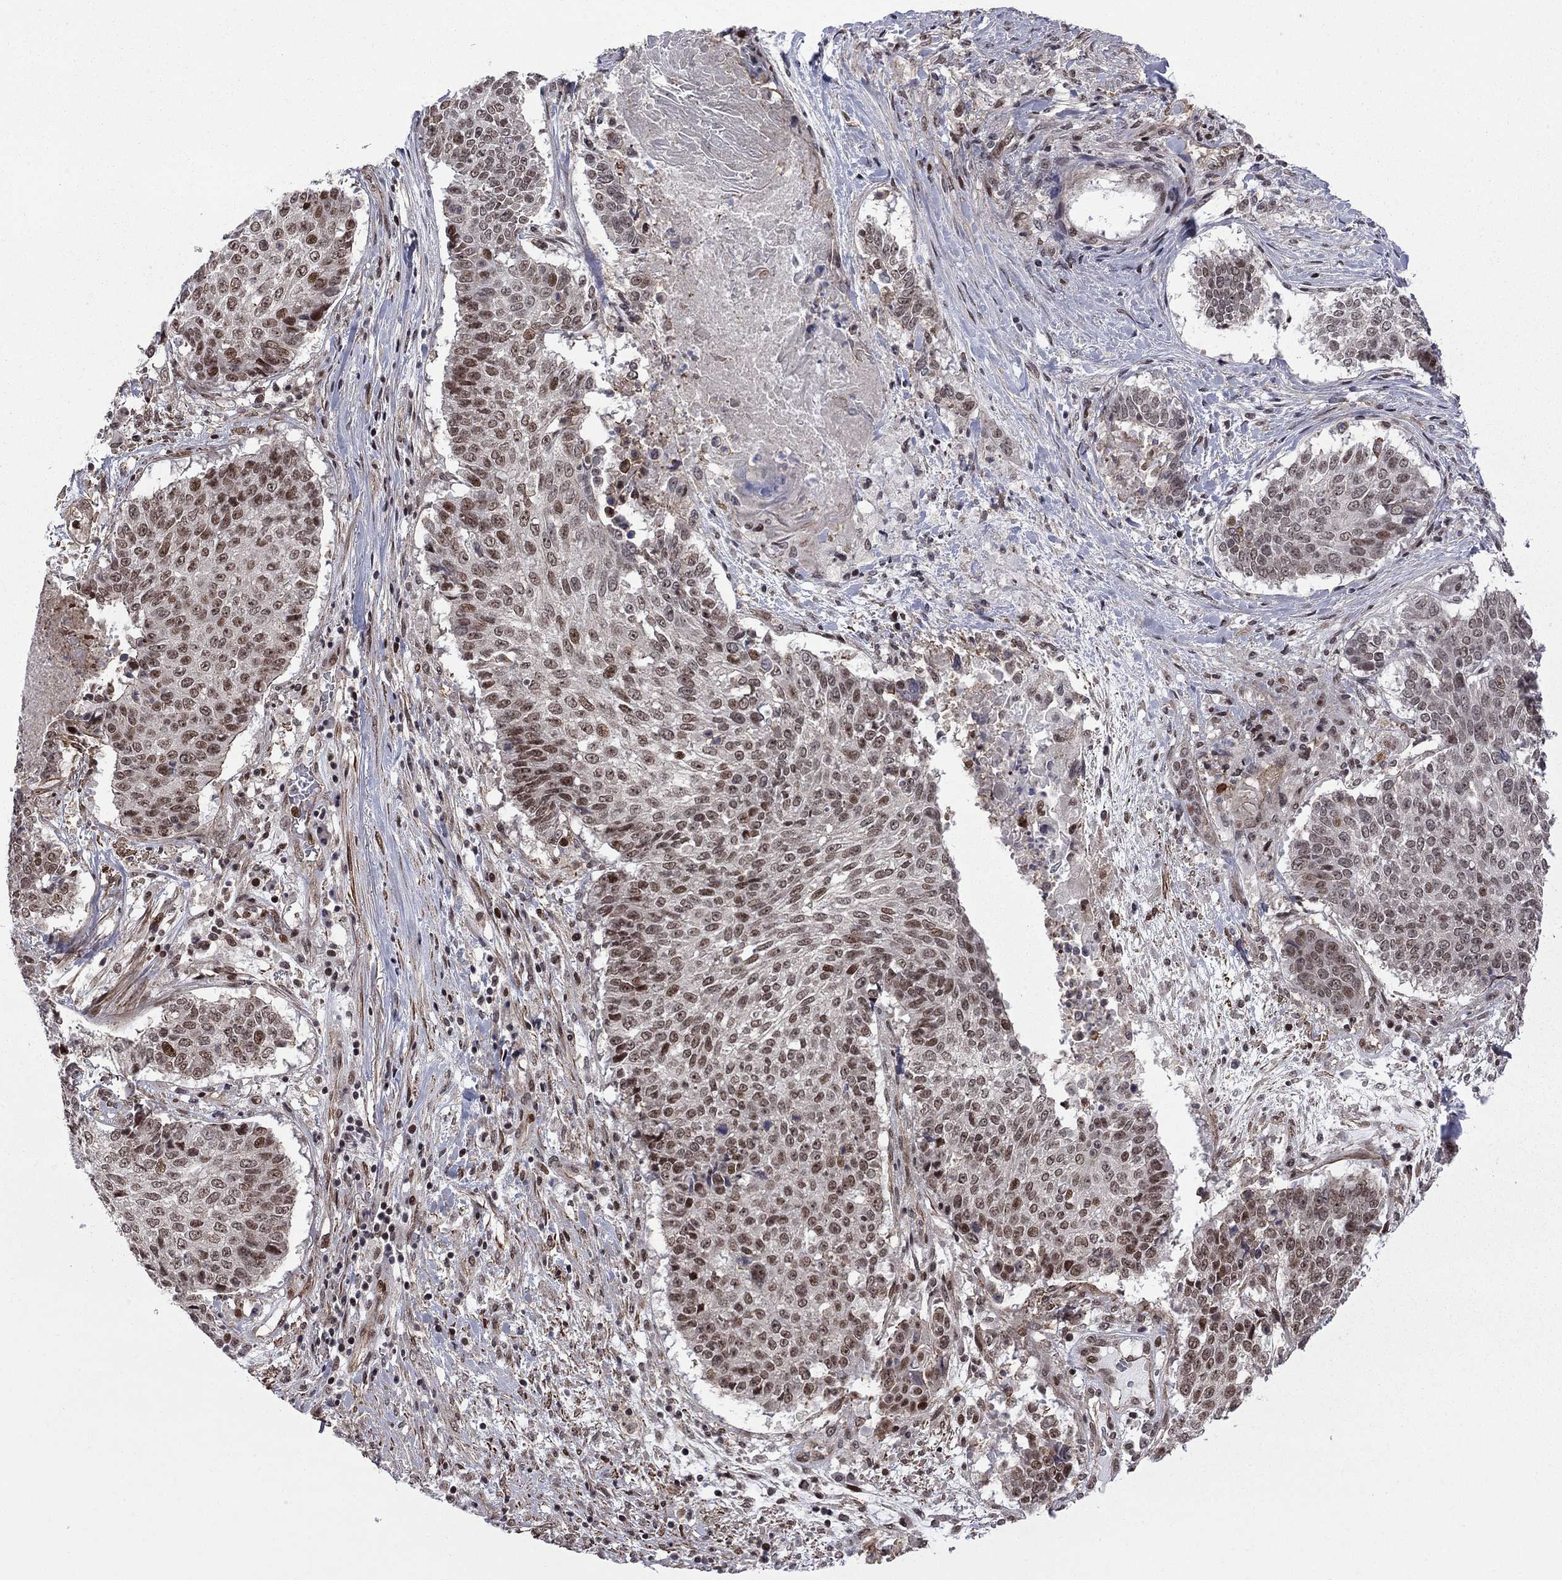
{"staining": {"intensity": "strong", "quantity": "25%-75%", "location": "nuclear"}, "tissue": "lung cancer", "cell_type": "Tumor cells", "image_type": "cancer", "snomed": [{"axis": "morphology", "description": "Squamous cell carcinoma, NOS"}, {"axis": "topography", "description": "Lung"}], "caption": "Protein staining by IHC exhibits strong nuclear expression in approximately 25%-75% of tumor cells in lung cancer (squamous cell carcinoma).", "gene": "BRF1", "patient": {"sex": "male", "age": 64}}